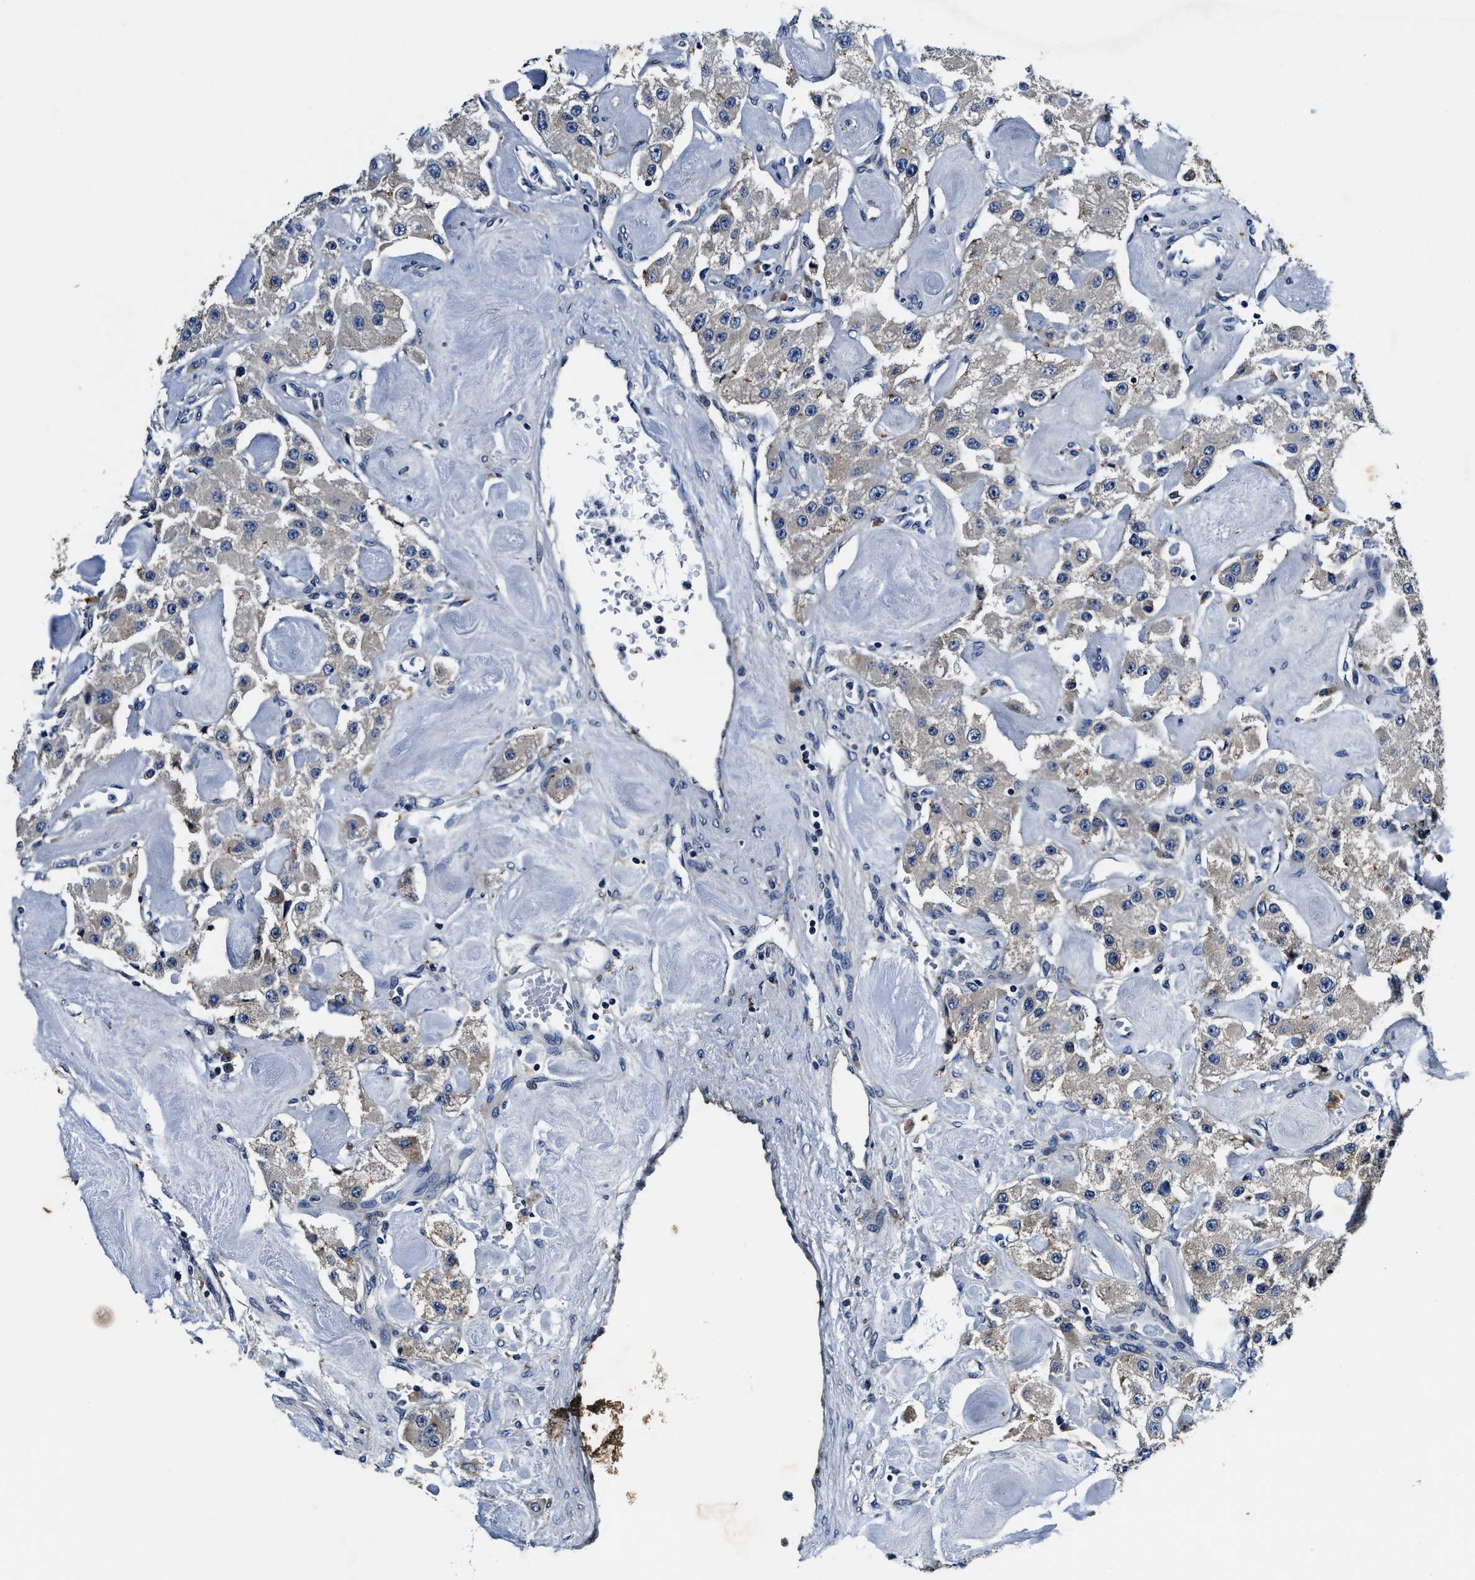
{"staining": {"intensity": "negative", "quantity": "none", "location": "none"}, "tissue": "carcinoid", "cell_type": "Tumor cells", "image_type": "cancer", "snomed": [{"axis": "morphology", "description": "Carcinoid, malignant, NOS"}, {"axis": "topography", "description": "Pancreas"}], "caption": "This is an immunohistochemistry (IHC) histopathology image of carcinoid. There is no staining in tumor cells.", "gene": "PI4KB", "patient": {"sex": "male", "age": 41}}